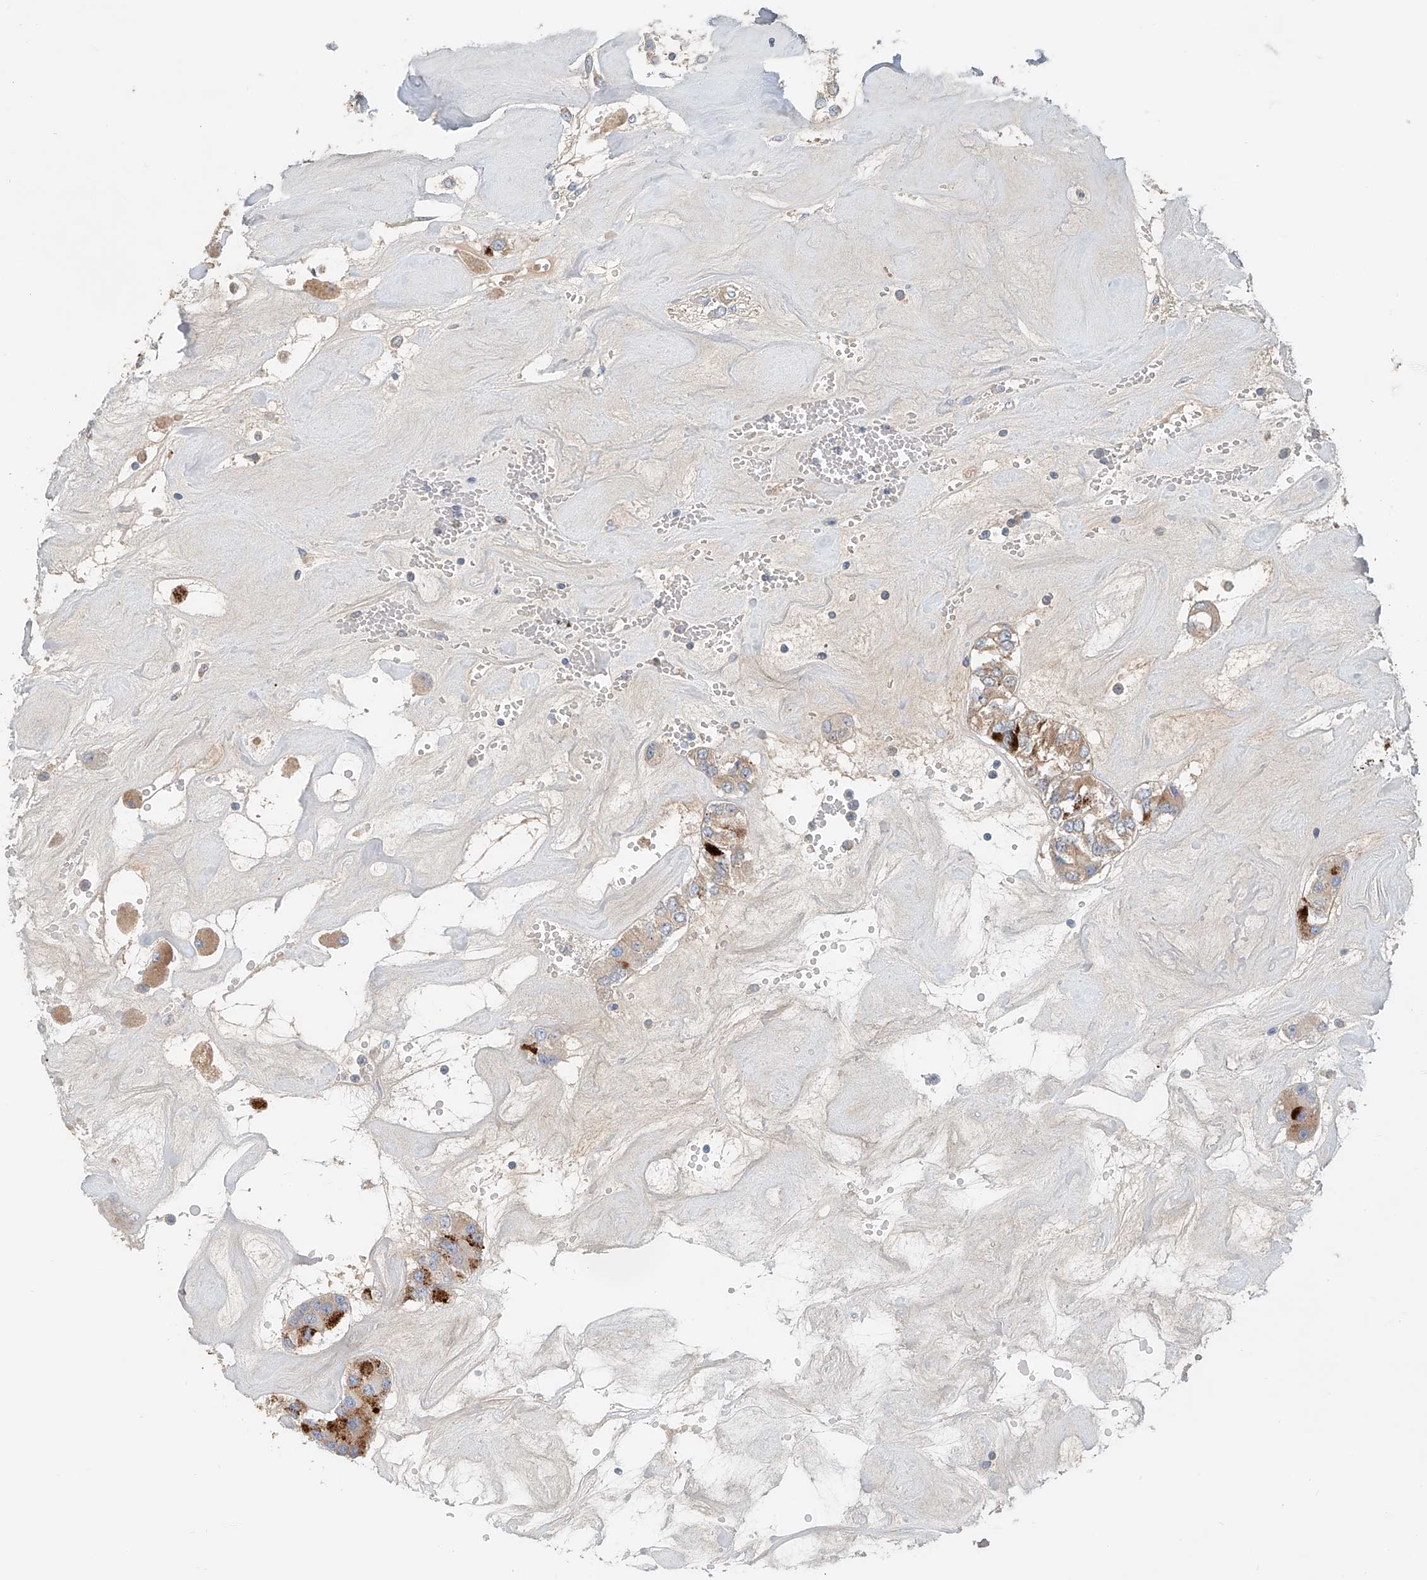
{"staining": {"intensity": "moderate", "quantity": ">75%", "location": "cytoplasmic/membranous"}, "tissue": "carcinoid", "cell_type": "Tumor cells", "image_type": "cancer", "snomed": [{"axis": "morphology", "description": "Carcinoid, malignant, NOS"}, {"axis": "topography", "description": "Pancreas"}], "caption": "Protein staining of carcinoid (malignant) tissue demonstrates moderate cytoplasmic/membranous positivity in approximately >75% of tumor cells.", "gene": "FRYL", "patient": {"sex": "male", "age": 41}}